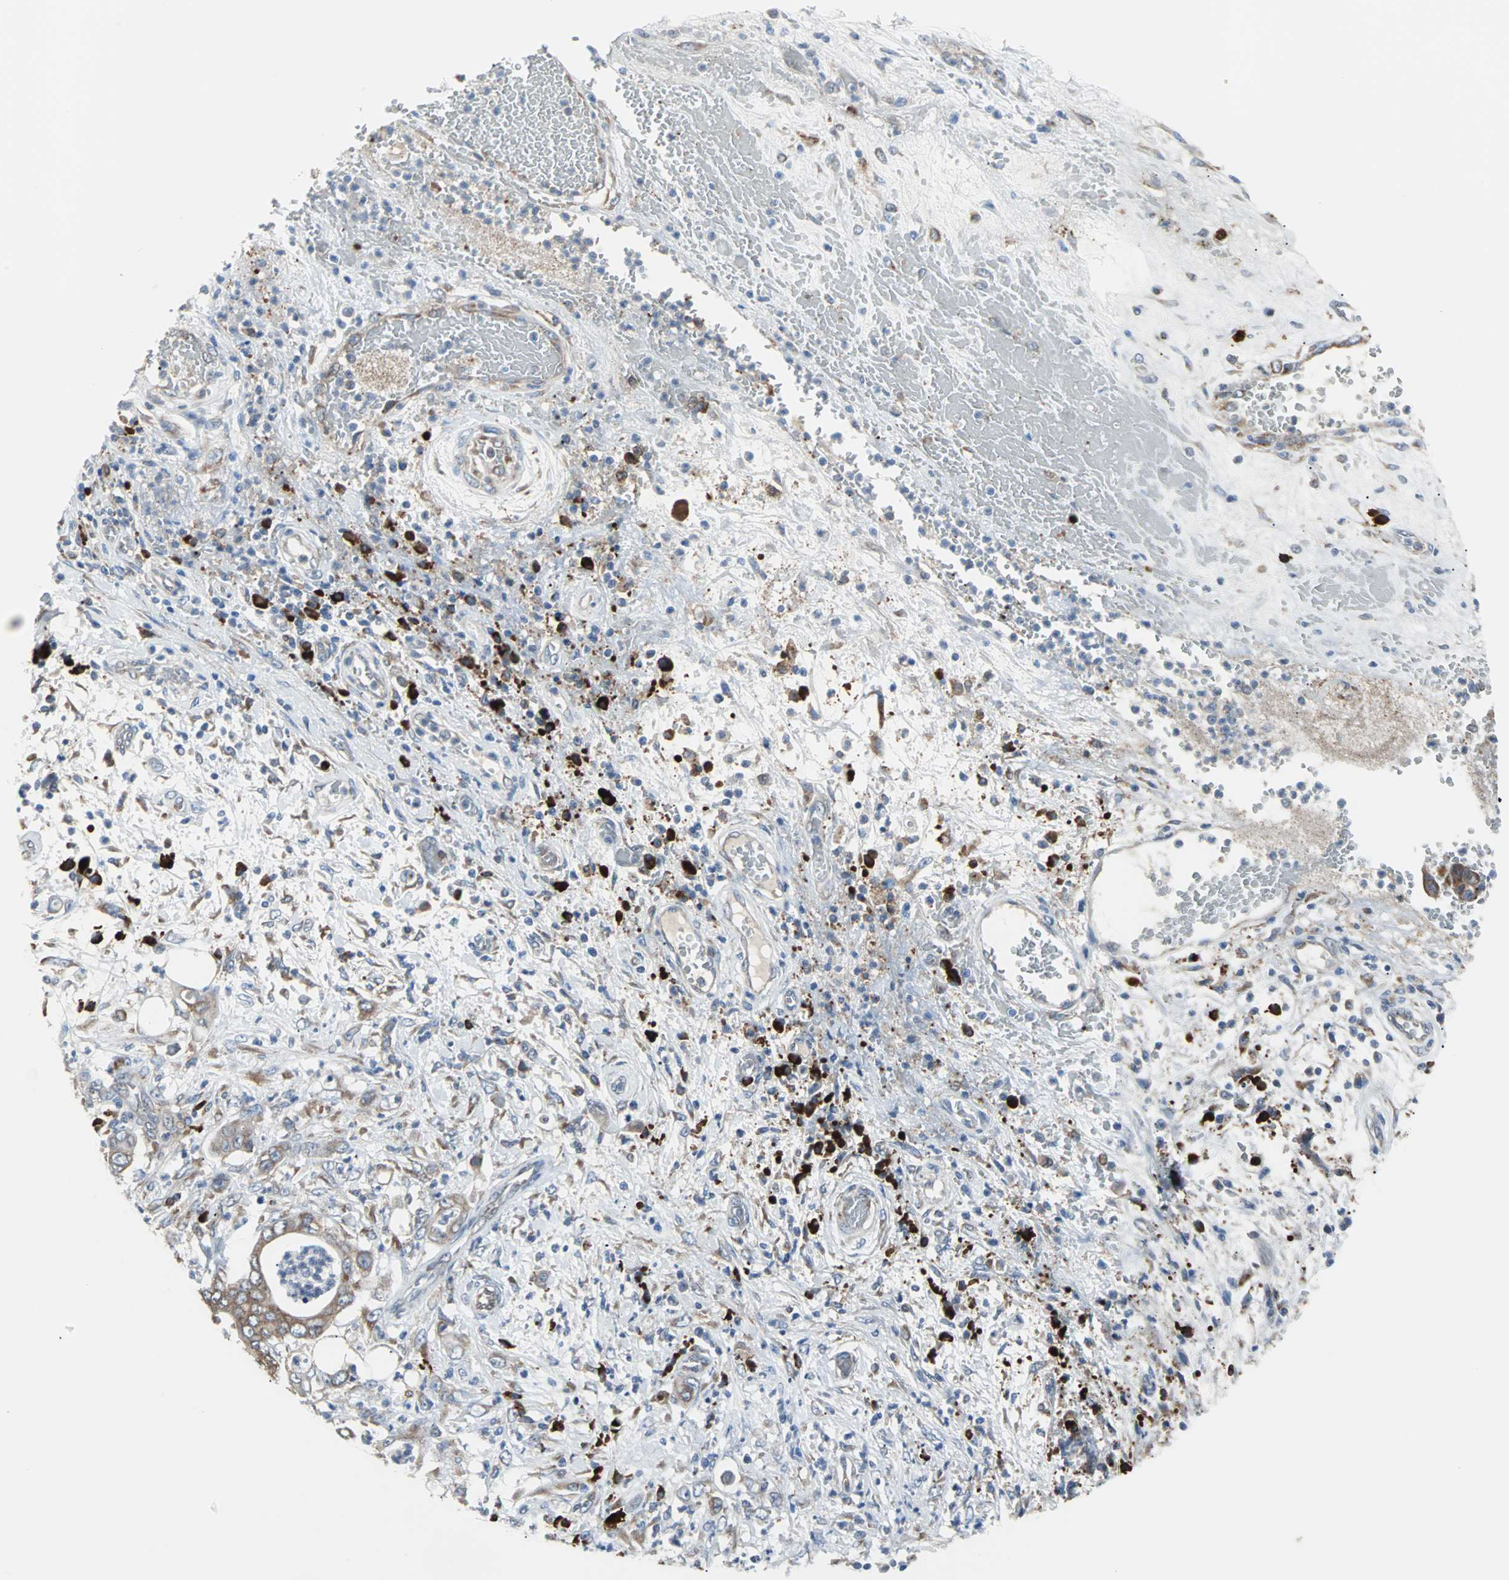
{"staining": {"intensity": "moderate", "quantity": "25%-75%", "location": "cytoplasmic/membranous"}, "tissue": "stomach cancer", "cell_type": "Tumor cells", "image_type": "cancer", "snomed": [{"axis": "morphology", "description": "Adenocarcinoma, NOS"}, {"axis": "topography", "description": "Stomach"}], "caption": "Protein staining shows moderate cytoplasmic/membranous staining in approximately 25%-75% of tumor cells in stomach adenocarcinoma.", "gene": "PDIA4", "patient": {"sex": "female", "age": 73}}